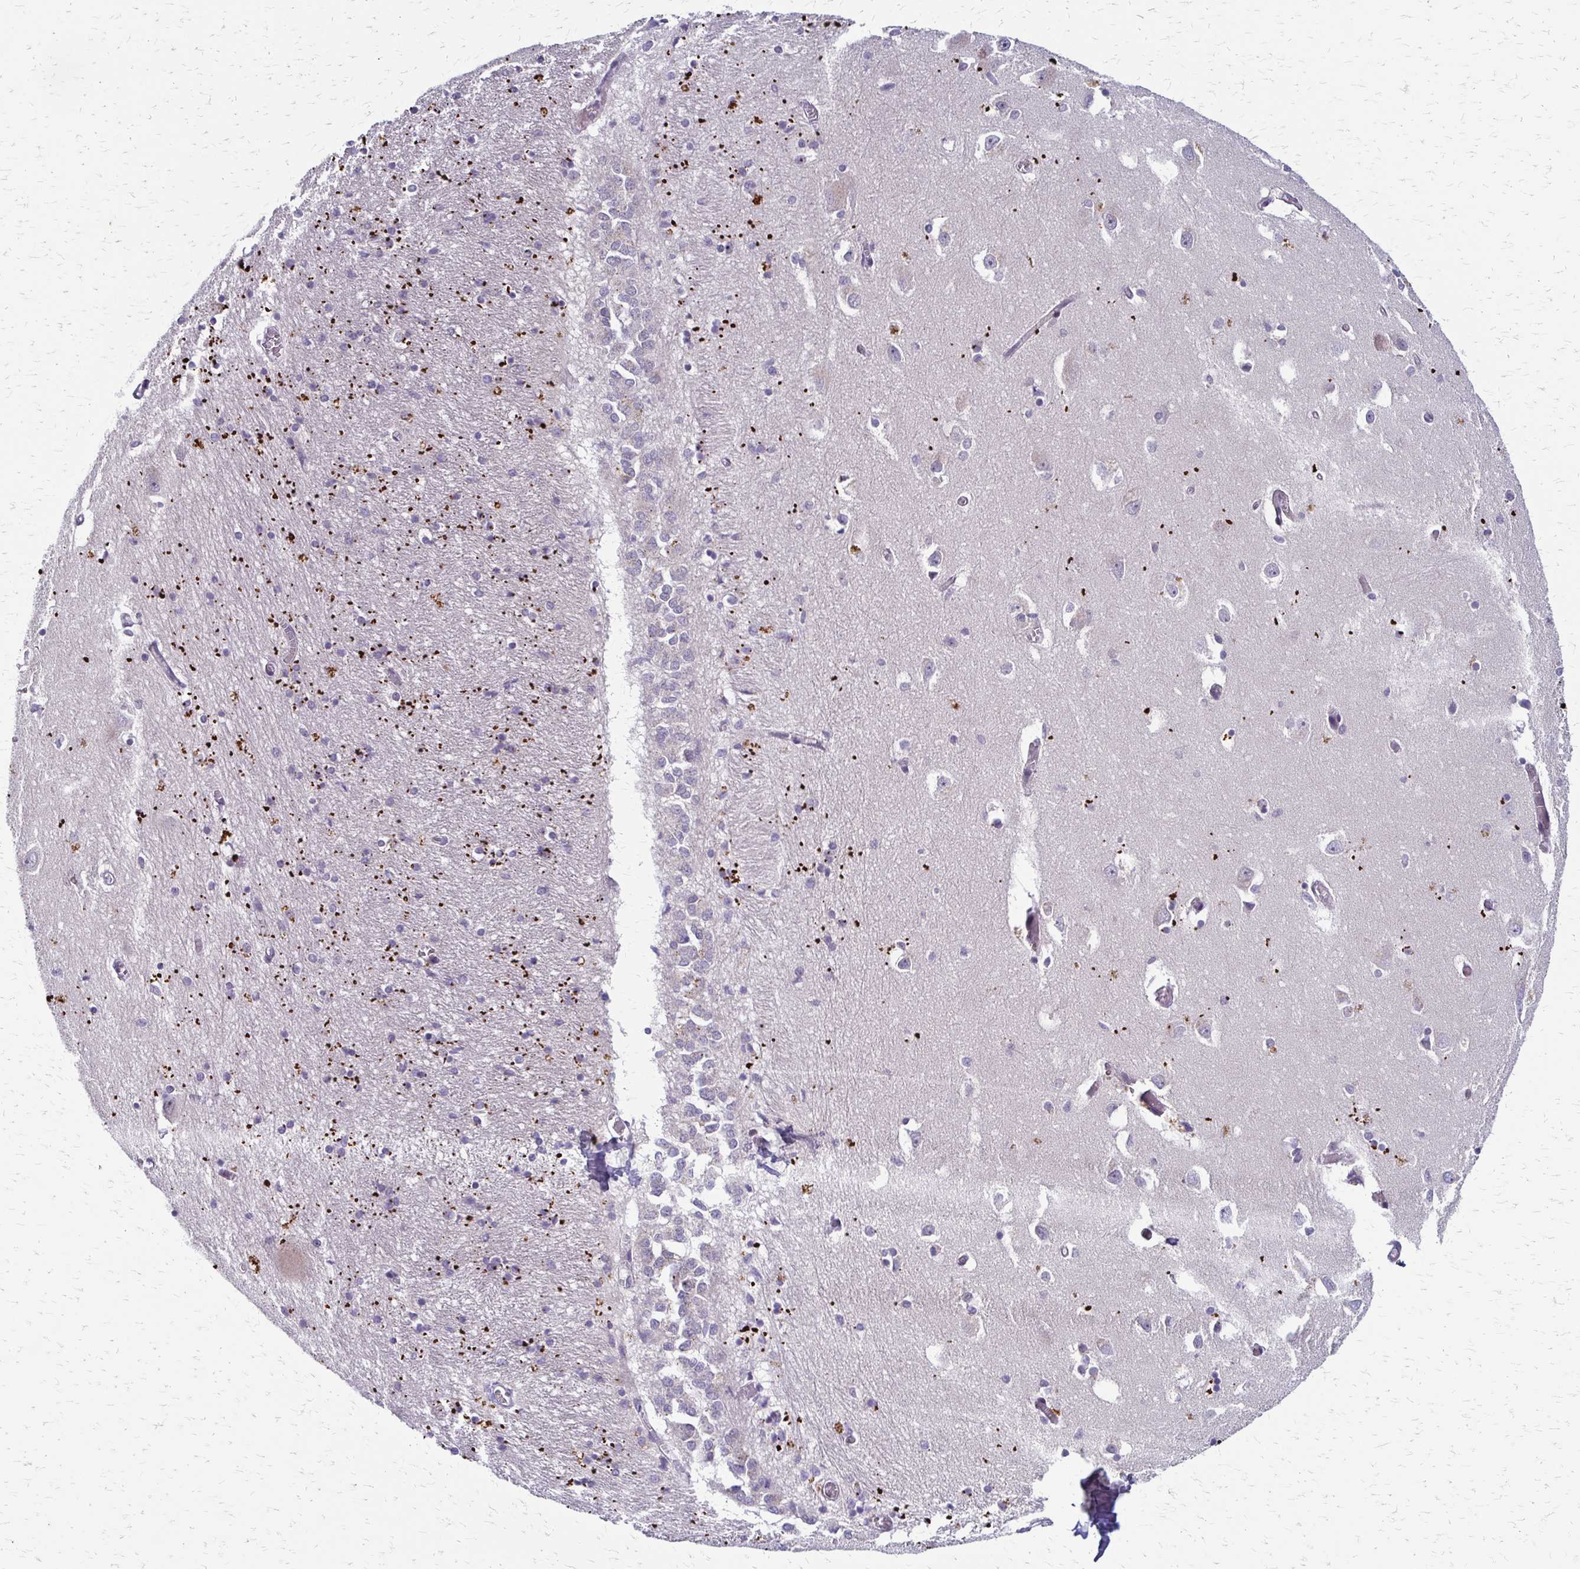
{"staining": {"intensity": "negative", "quantity": "none", "location": "none"}, "tissue": "caudate", "cell_type": "Glial cells", "image_type": "normal", "snomed": [{"axis": "morphology", "description": "Normal tissue, NOS"}, {"axis": "topography", "description": "Lateral ventricle wall"}, {"axis": "topography", "description": "Hippocampus"}], "caption": "Photomicrograph shows no significant protein staining in glial cells of normal caudate. (IHC, brightfield microscopy, high magnification).", "gene": "TRIR", "patient": {"sex": "female", "age": 63}}